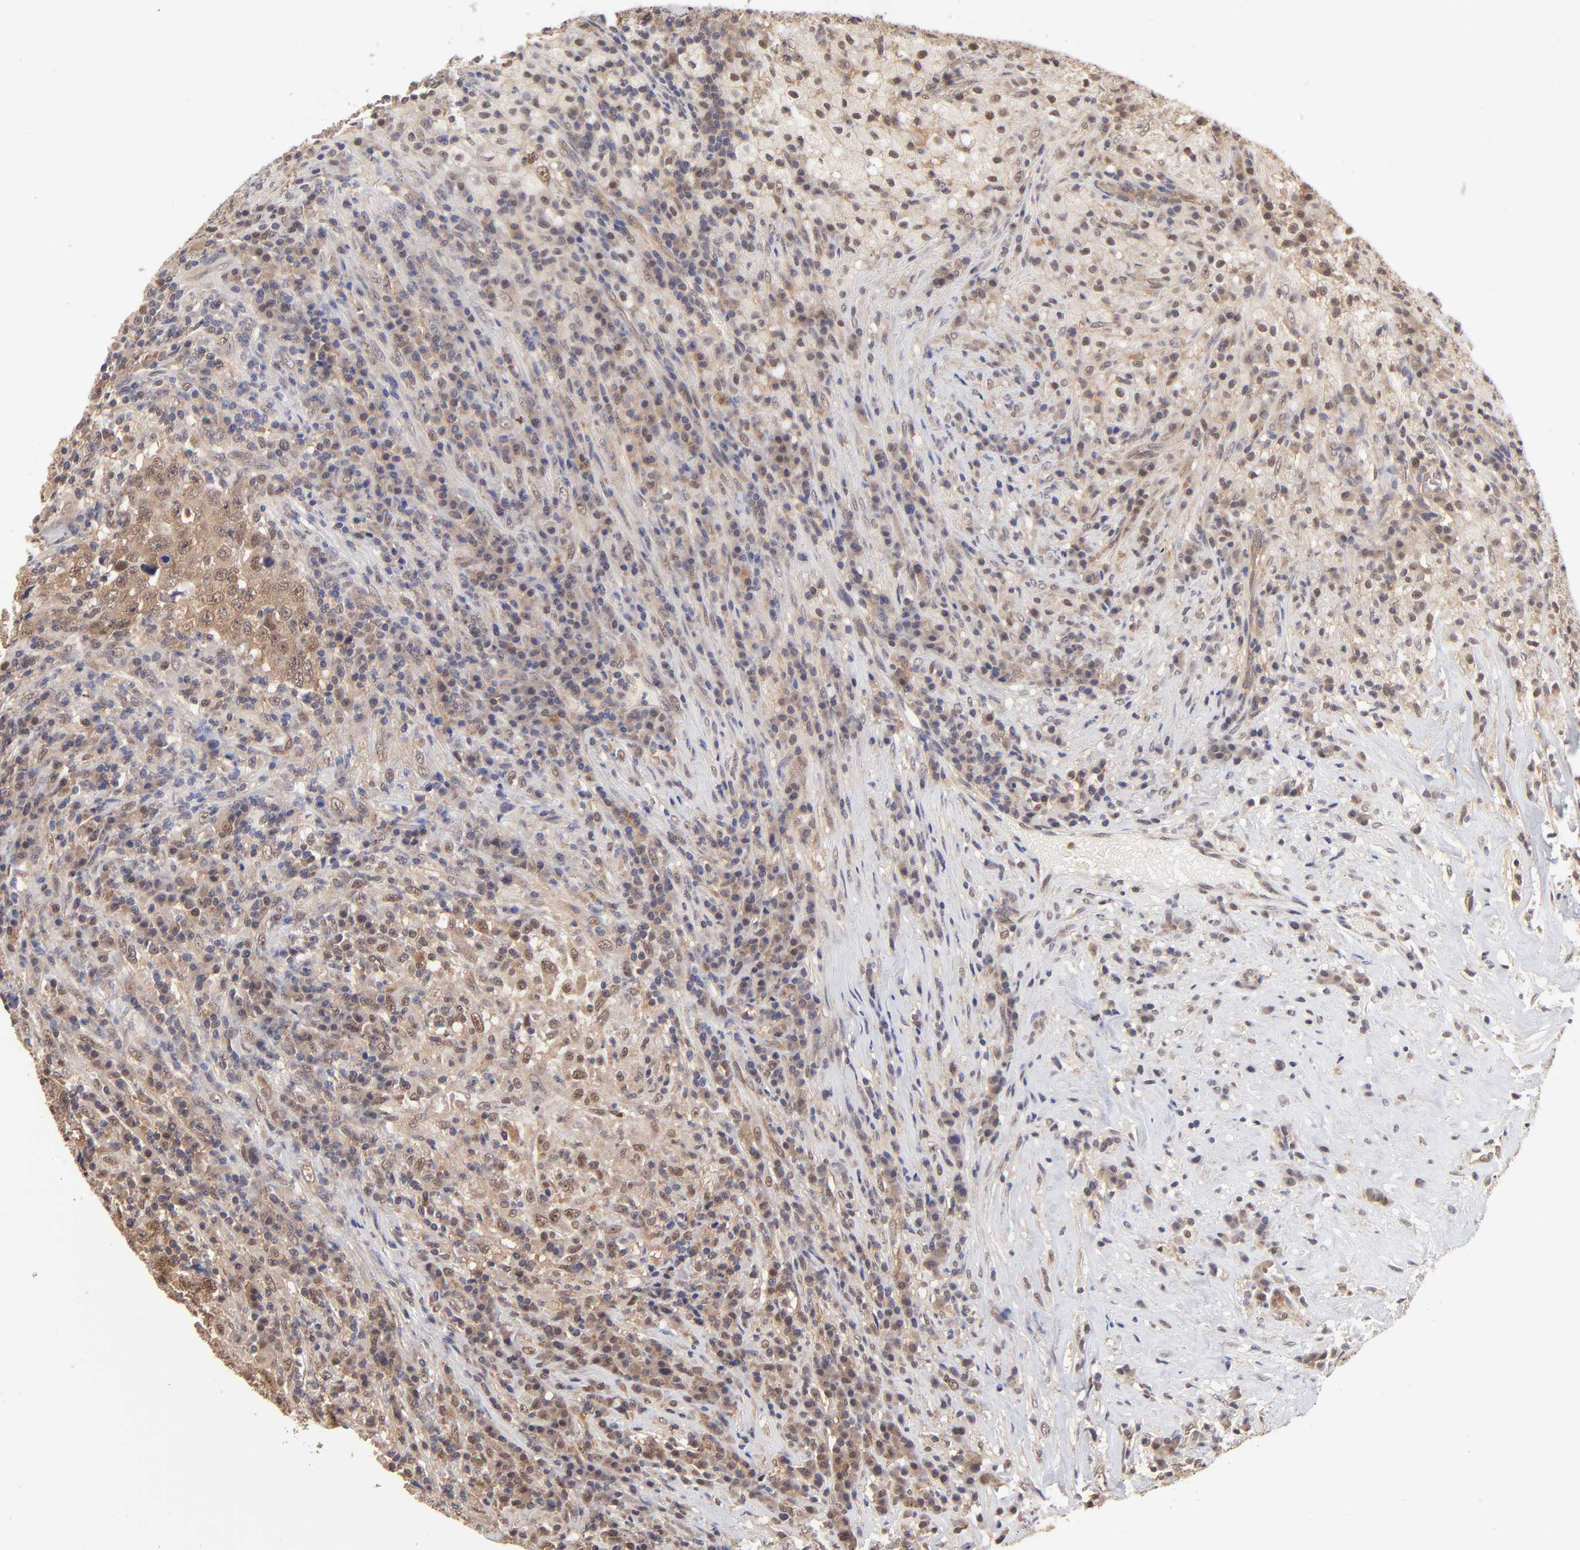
{"staining": {"intensity": "weak", "quantity": ">75%", "location": "cytoplasmic/membranous,nuclear"}, "tissue": "testis cancer", "cell_type": "Tumor cells", "image_type": "cancer", "snomed": [{"axis": "morphology", "description": "Necrosis, NOS"}, {"axis": "morphology", "description": "Carcinoma, Embryonal, NOS"}, {"axis": "topography", "description": "Testis"}], "caption": "The micrograph displays staining of testis cancer (embryonal carcinoma), revealing weak cytoplasmic/membranous and nuclear protein positivity (brown color) within tumor cells.", "gene": "PSMC4", "patient": {"sex": "male", "age": 19}}